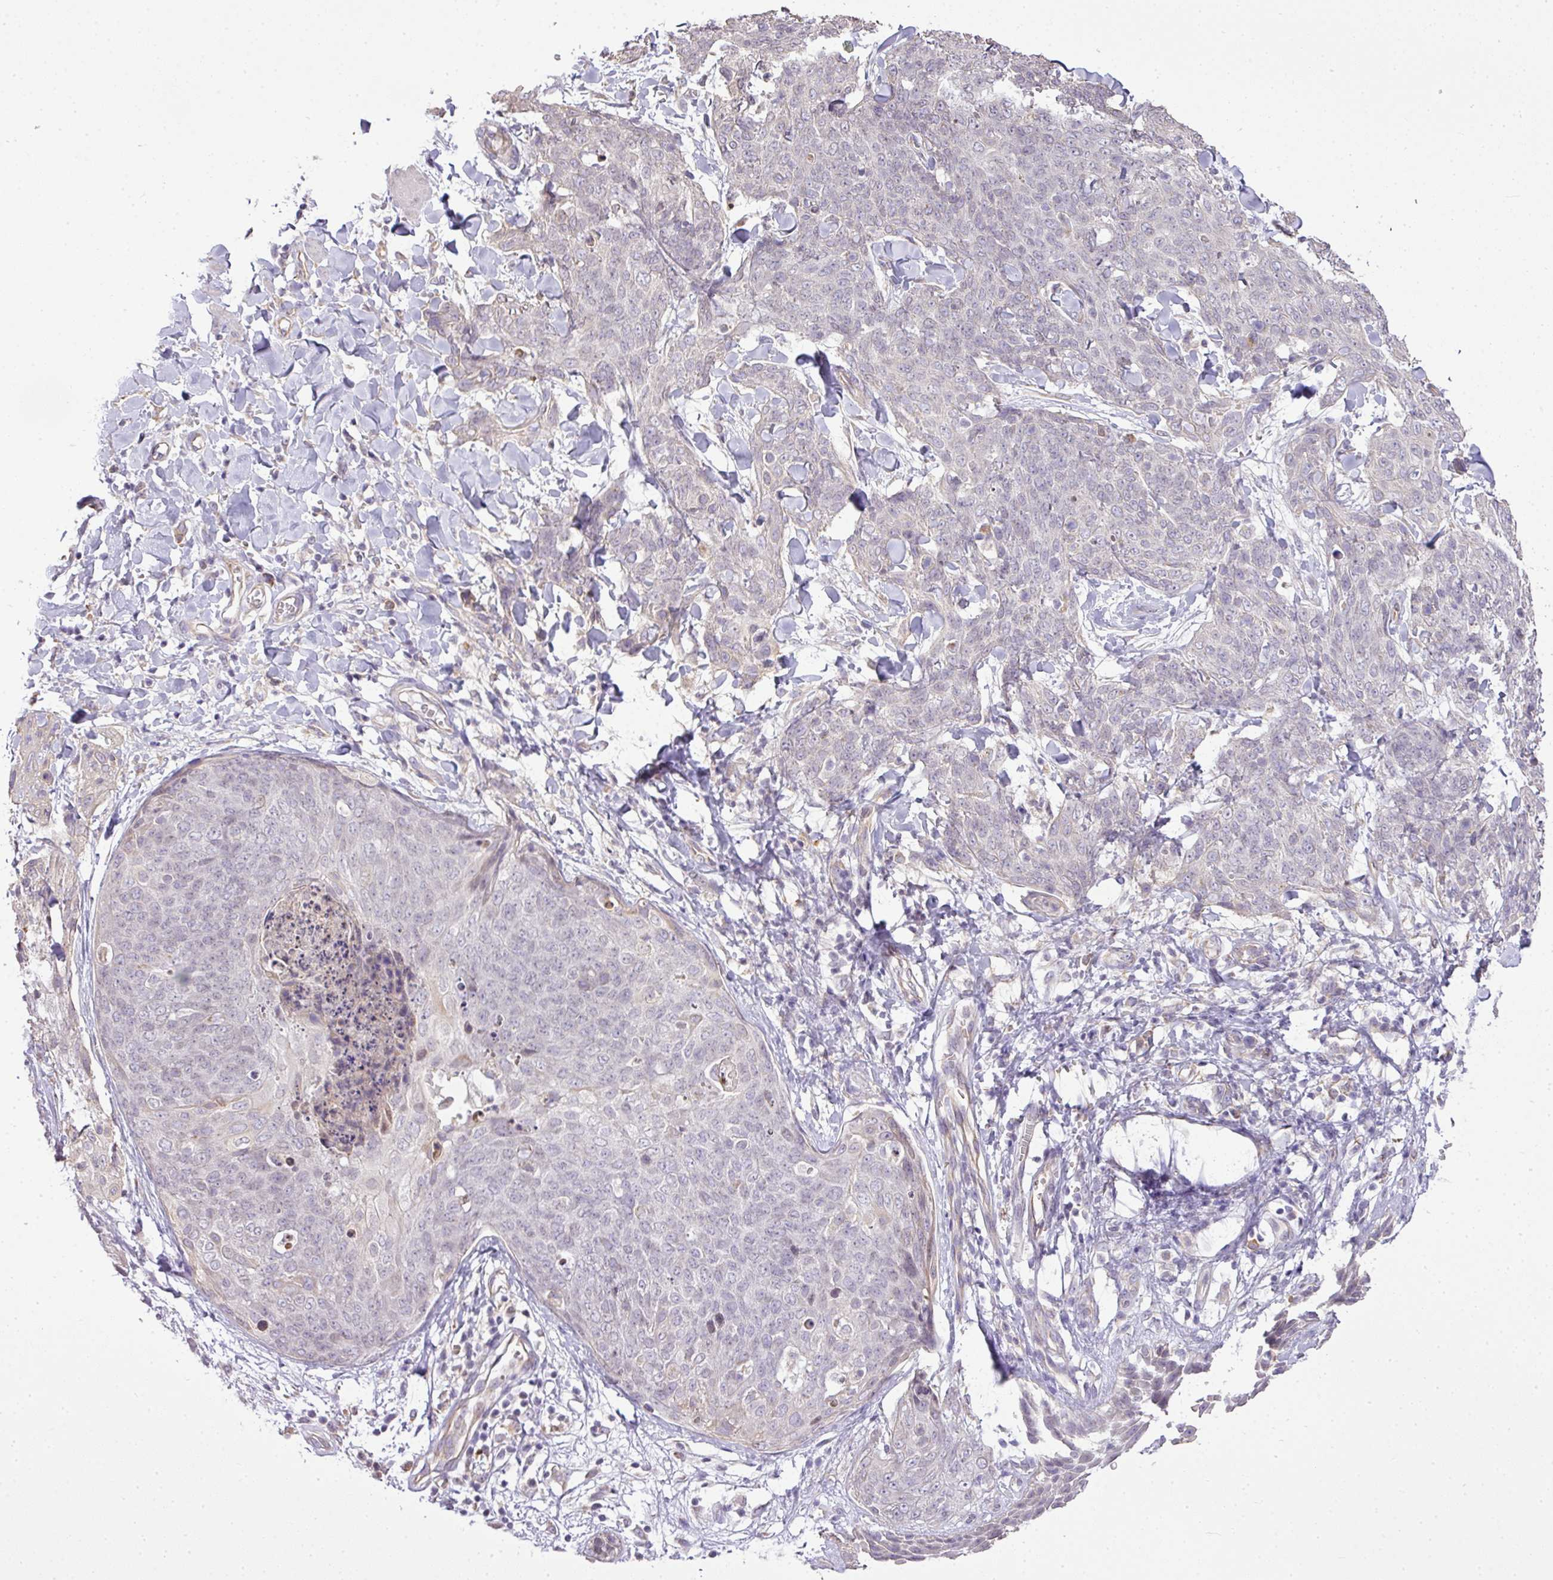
{"staining": {"intensity": "negative", "quantity": "none", "location": "none"}, "tissue": "skin cancer", "cell_type": "Tumor cells", "image_type": "cancer", "snomed": [{"axis": "morphology", "description": "Squamous cell carcinoma, NOS"}, {"axis": "topography", "description": "Skin"}, {"axis": "topography", "description": "Vulva"}], "caption": "High power microscopy micrograph of an immunohistochemistry histopathology image of skin squamous cell carcinoma, revealing no significant positivity in tumor cells.", "gene": "COX18", "patient": {"sex": "female", "age": 85}}